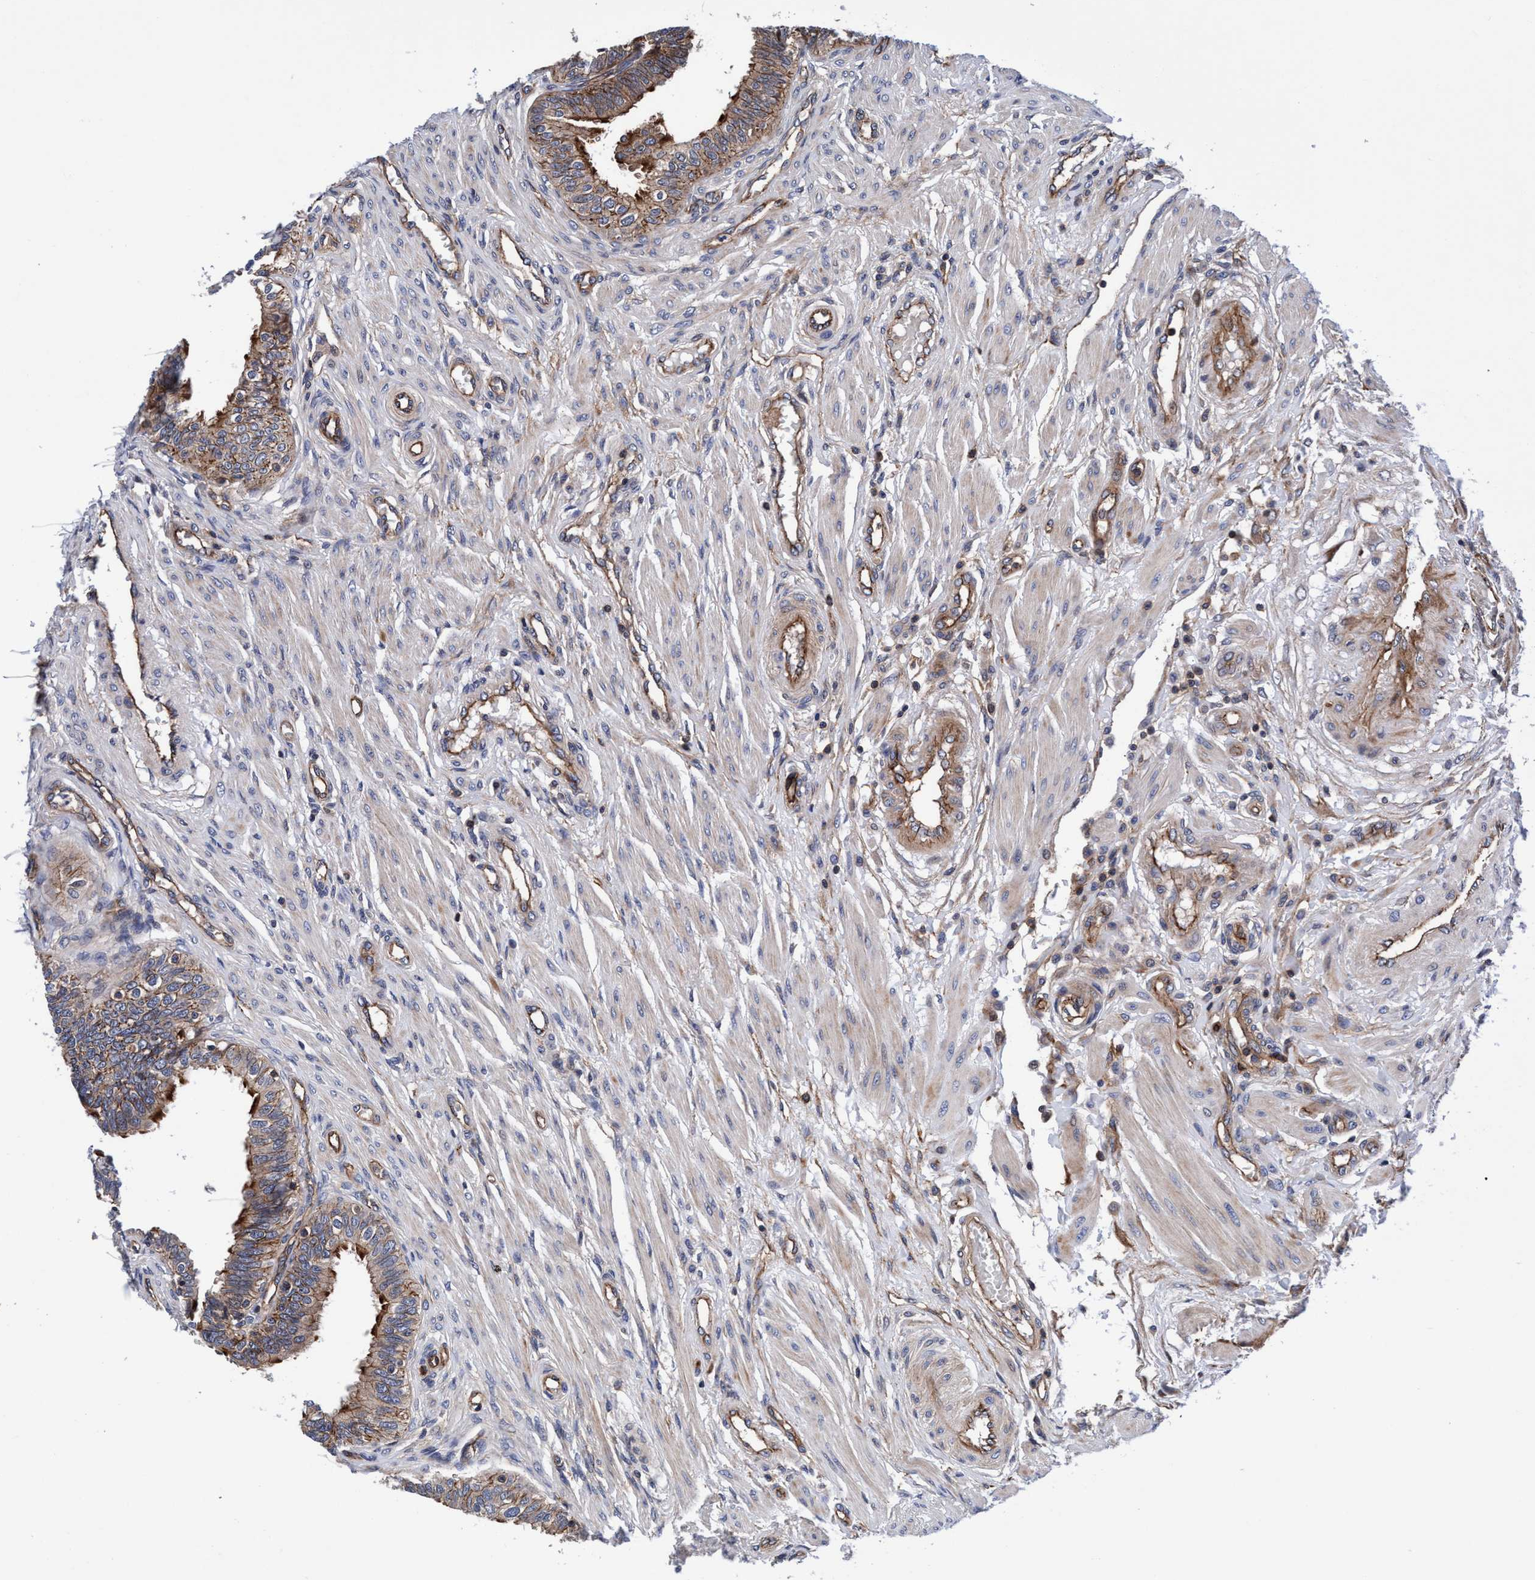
{"staining": {"intensity": "strong", "quantity": ">75%", "location": "cytoplasmic/membranous"}, "tissue": "fallopian tube", "cell_type": "Glandular cells", "image_type": "normal", "snomed": [{"axis": "morphology", "description": "Normal tissue, NOS"}, {"axis": "topography", "description": "Fallopian tube"}, {"axis": "topography", "description": "Placenta"}], "caption": "About >75% of glandular cells in benign human fallopian tube reveal strong cytoplasmic/membranous protein positivity as visualized by brown immunohistochemical staining.", "gene": "MCM3AP", "patient": {"sex": "female", "age": 34}}